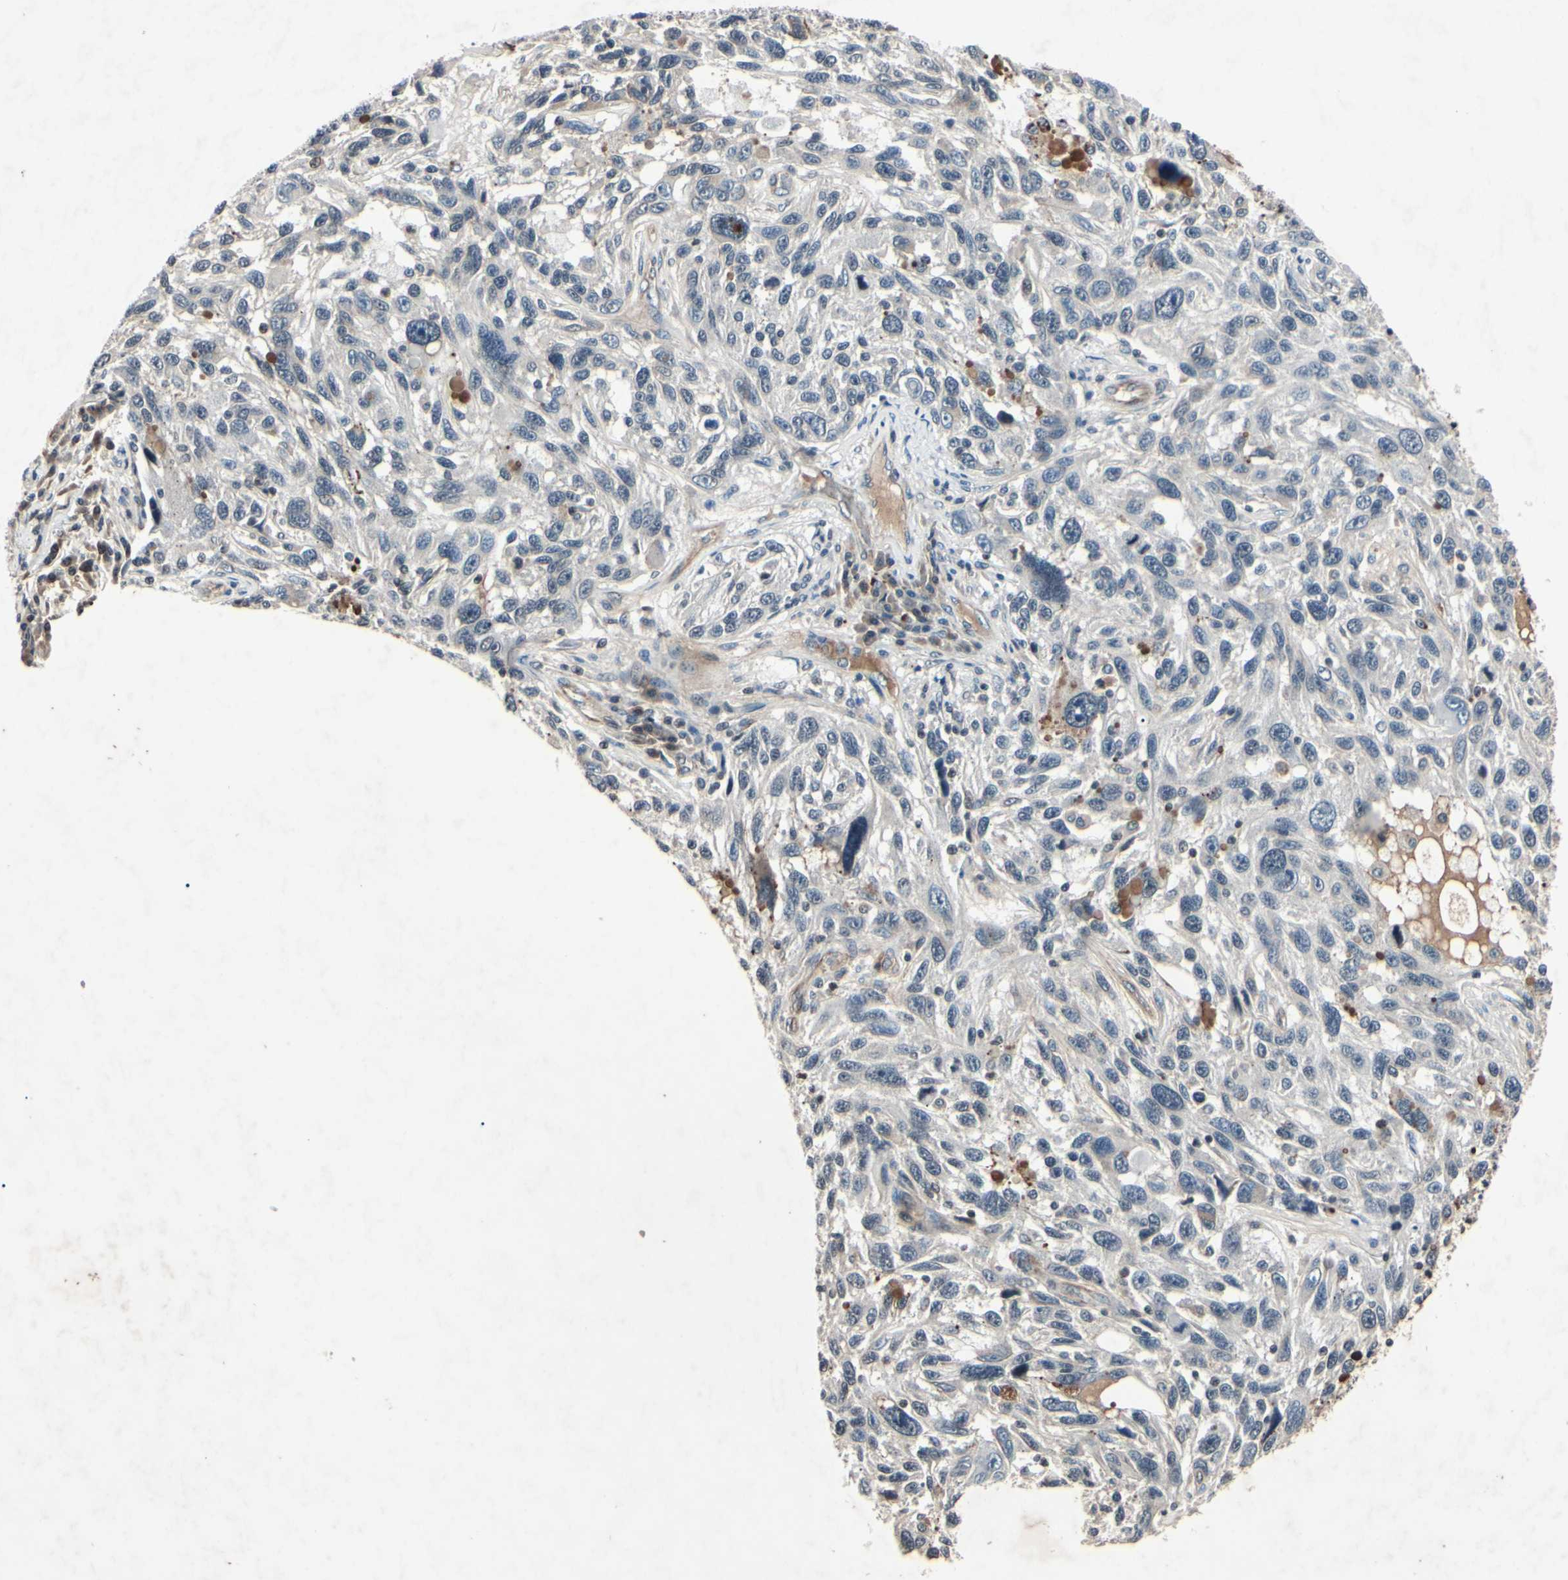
{"staining": {"intensity": "negative", "quantity": "none", "location": "none"}, "tissue": "melanoma", "cell_type": "Tumor cells", "image_type": "cancer", "snomed": [{"axis": "morphology", "description": "Malignant melanoma, NOS"}, {"axis": "topography", "description": "Skin"}], "caption": "Tumor cells are negative for brown protein staining in malignant melanoma.", "gene": "AEBP1", "patient": {"sex": "male", "age": 53}}